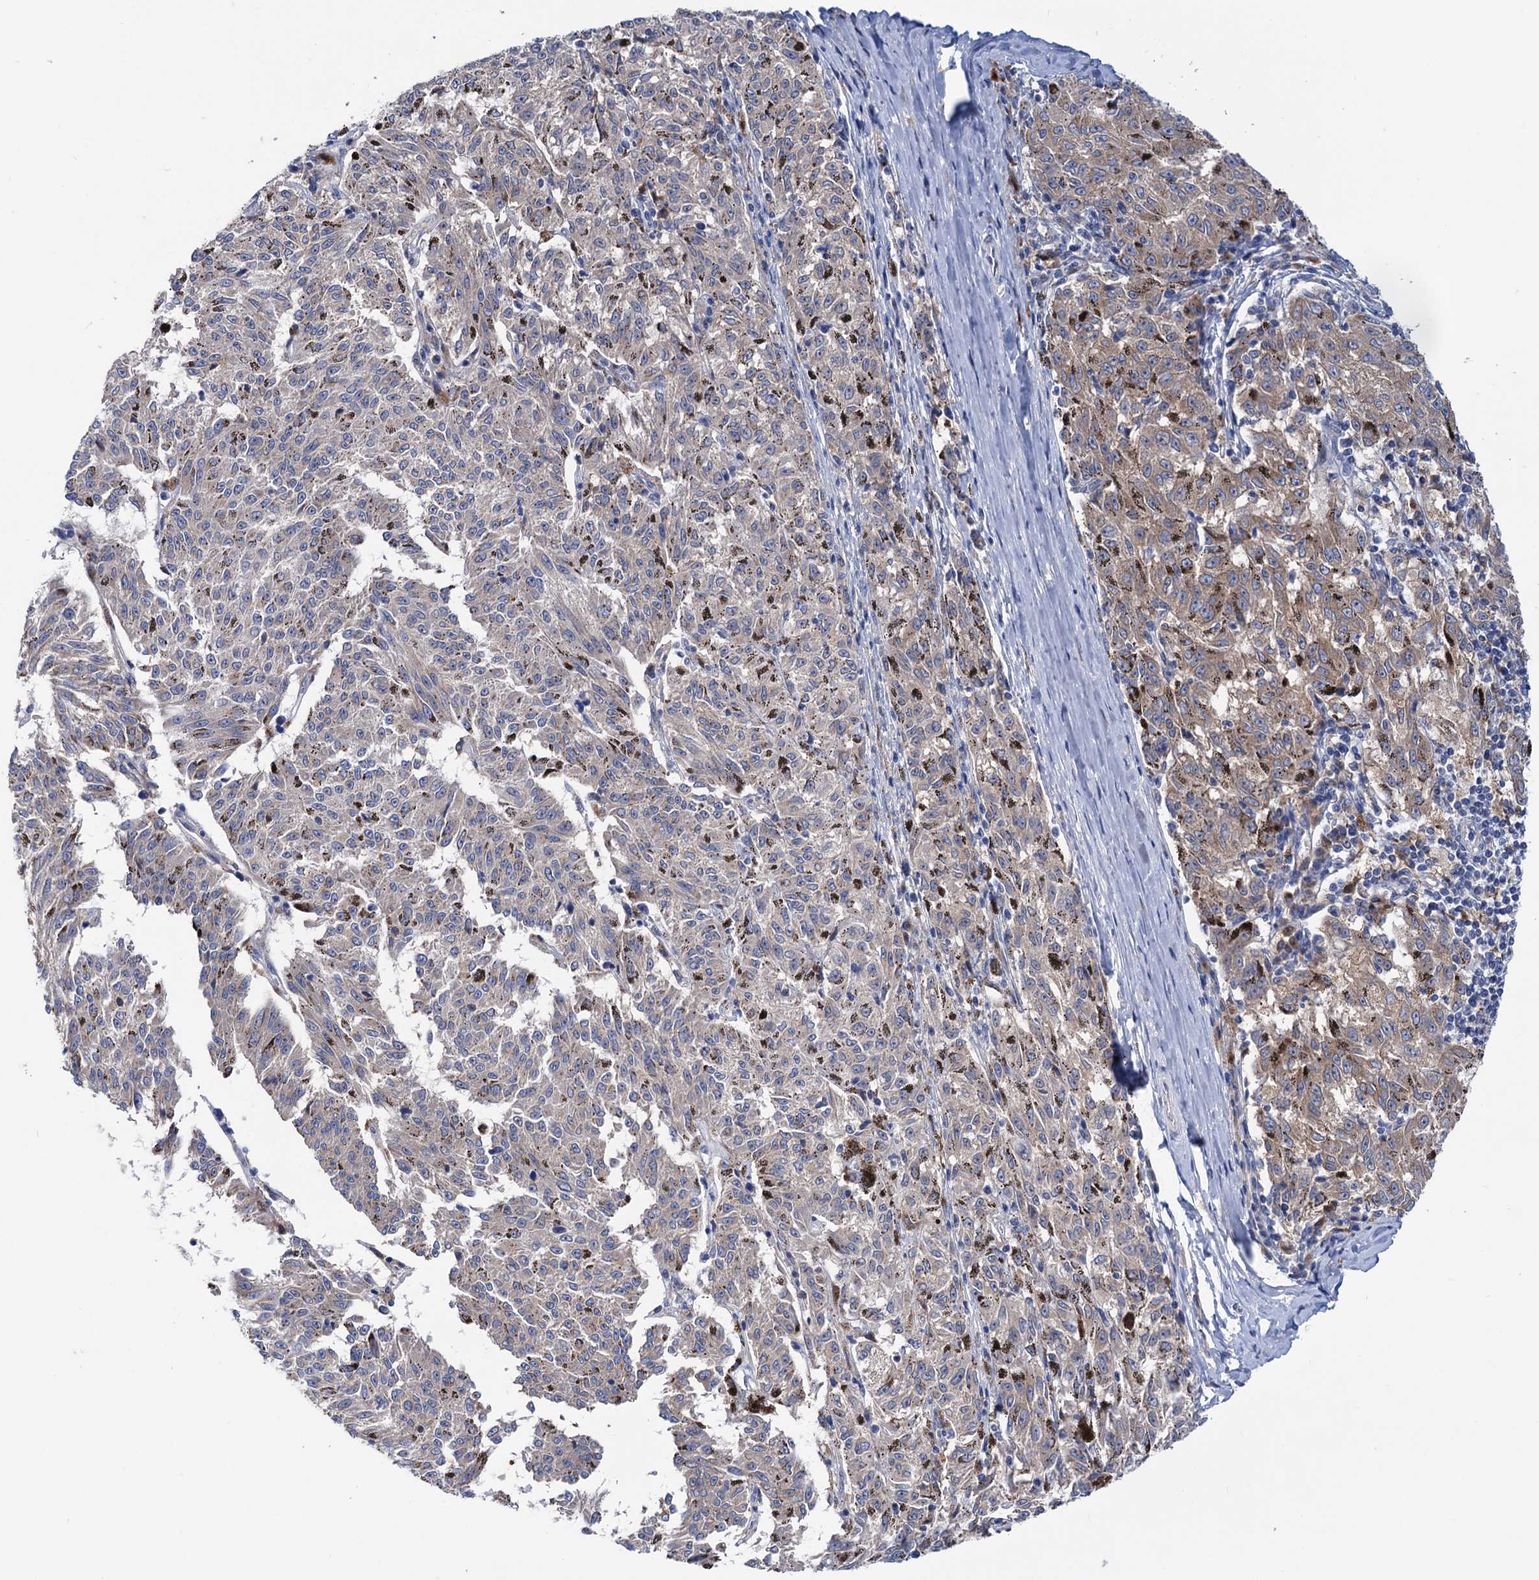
{"staining": {"intensity": "weak", "quantity": "25%-75%", "location": "cytoplasmic/membranous"}, "tissue": "melanoma", "cell_type": "Tumor cells", "image_type": "cancer", "snomed": [{"axis": "morphology", "description": "Malignant melanoma, NOS"}, {"axis": "topography", "description": "Skin"}], "caption": "Tumor cells show weak cytoplasmic/membranous staining in approximately 25%-75% of cells in melanoma.", "gene": "ZNRD2", "patient": {"sex": "female", "age": 72}}